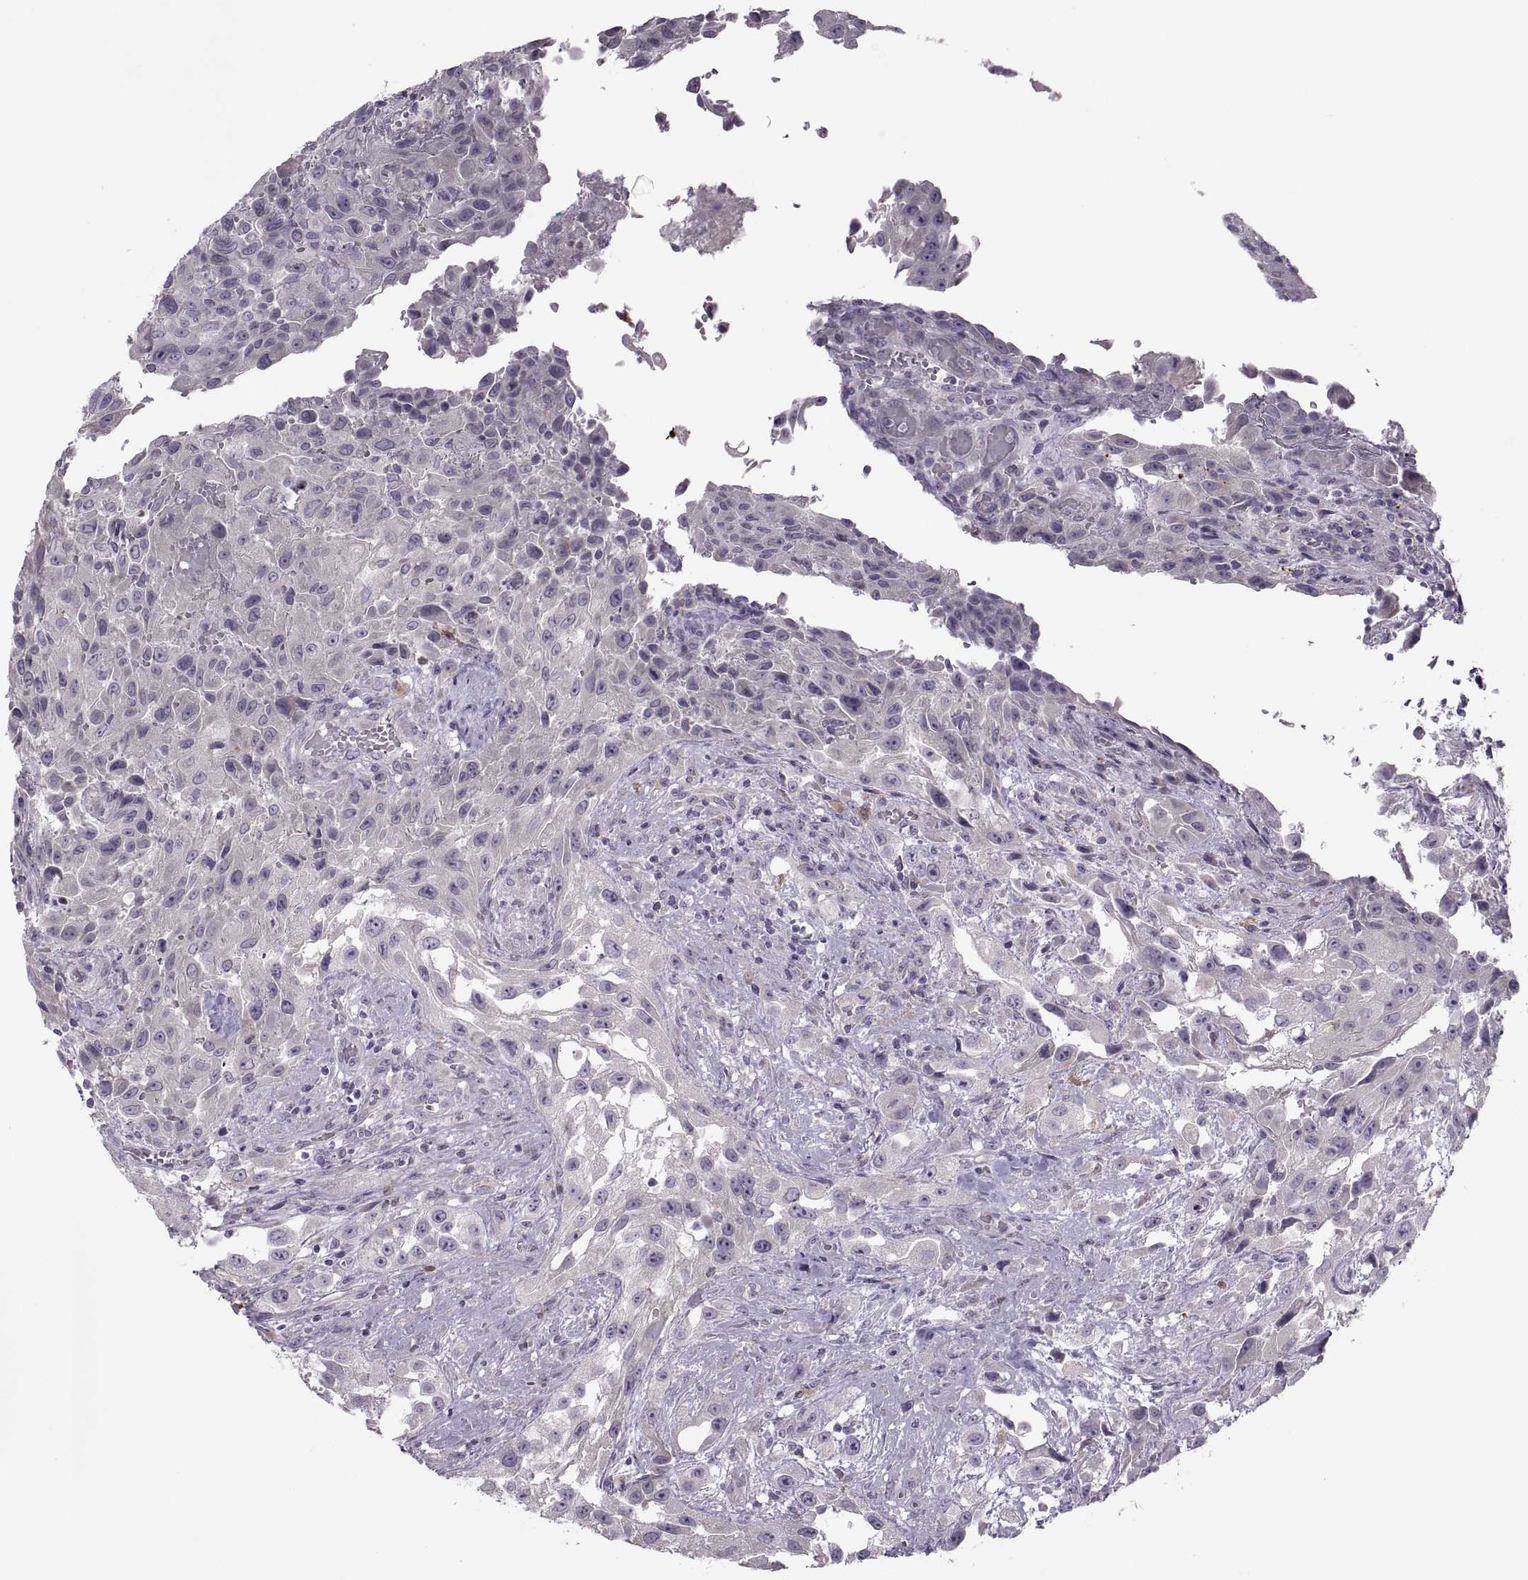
{"staining": {"intensity": "negative", "quantity": "none", "location": "none"}, "tissue": "urothelial cancer", "cell_type": "Tumor cells", "image_type": "cancer", "snomed": [{"axis": "morphology", "description": "Urothelial carcinoma, High grade"}, {"axis": "topography", "description": "Urinary bladder"}], "caption": "The immunohistochemistry histopathology image has no significant expression in tumor cells of urothelial carcinoma (high-grade) tissue.", "gene": "H2AP", "patient": {"sex": "male", "age": 79}}